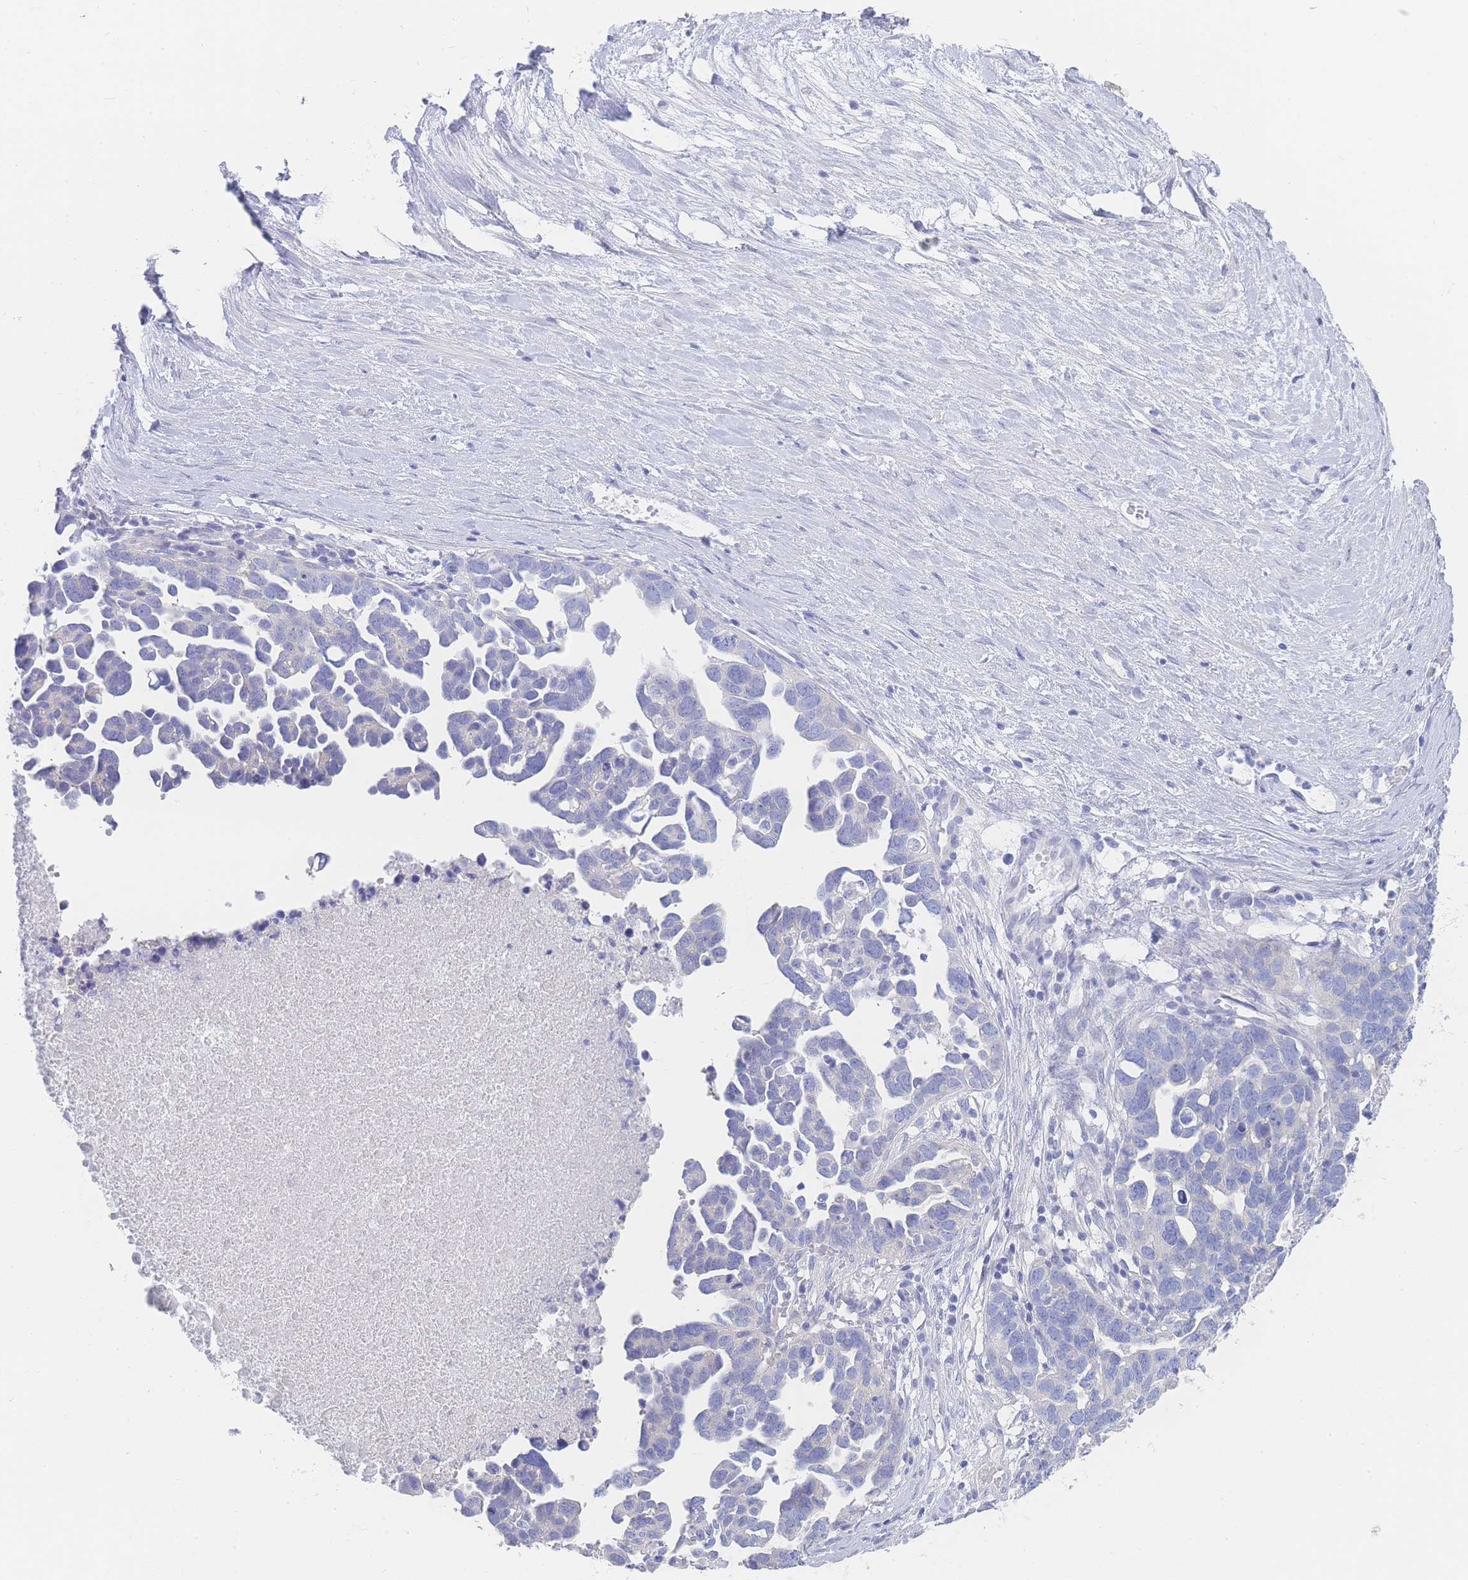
{"staining": {"intensity": "negative", "quantity": "none", "location": "none"}, "tissue": "ovarian cancer", "cell_type": "Tumor cells", "image_type": "cancer", "snomed": [{"axis": "morphology", "description": "Cystadenocarcinoma, serous, NOS"}, {"axis": "topography", "description": "Ovary"}], "caption": "DAB immunohistochemical staining of human ovarian cancer shows no significant positivity in tumor cells. Brightfield microscopy of immunohistochemistry stained with DAB (brown) and hematoxylin (blue), captured at high magnification.", "gene": "LZTFL1", "patient": {"sex": "female", "age": 54}}